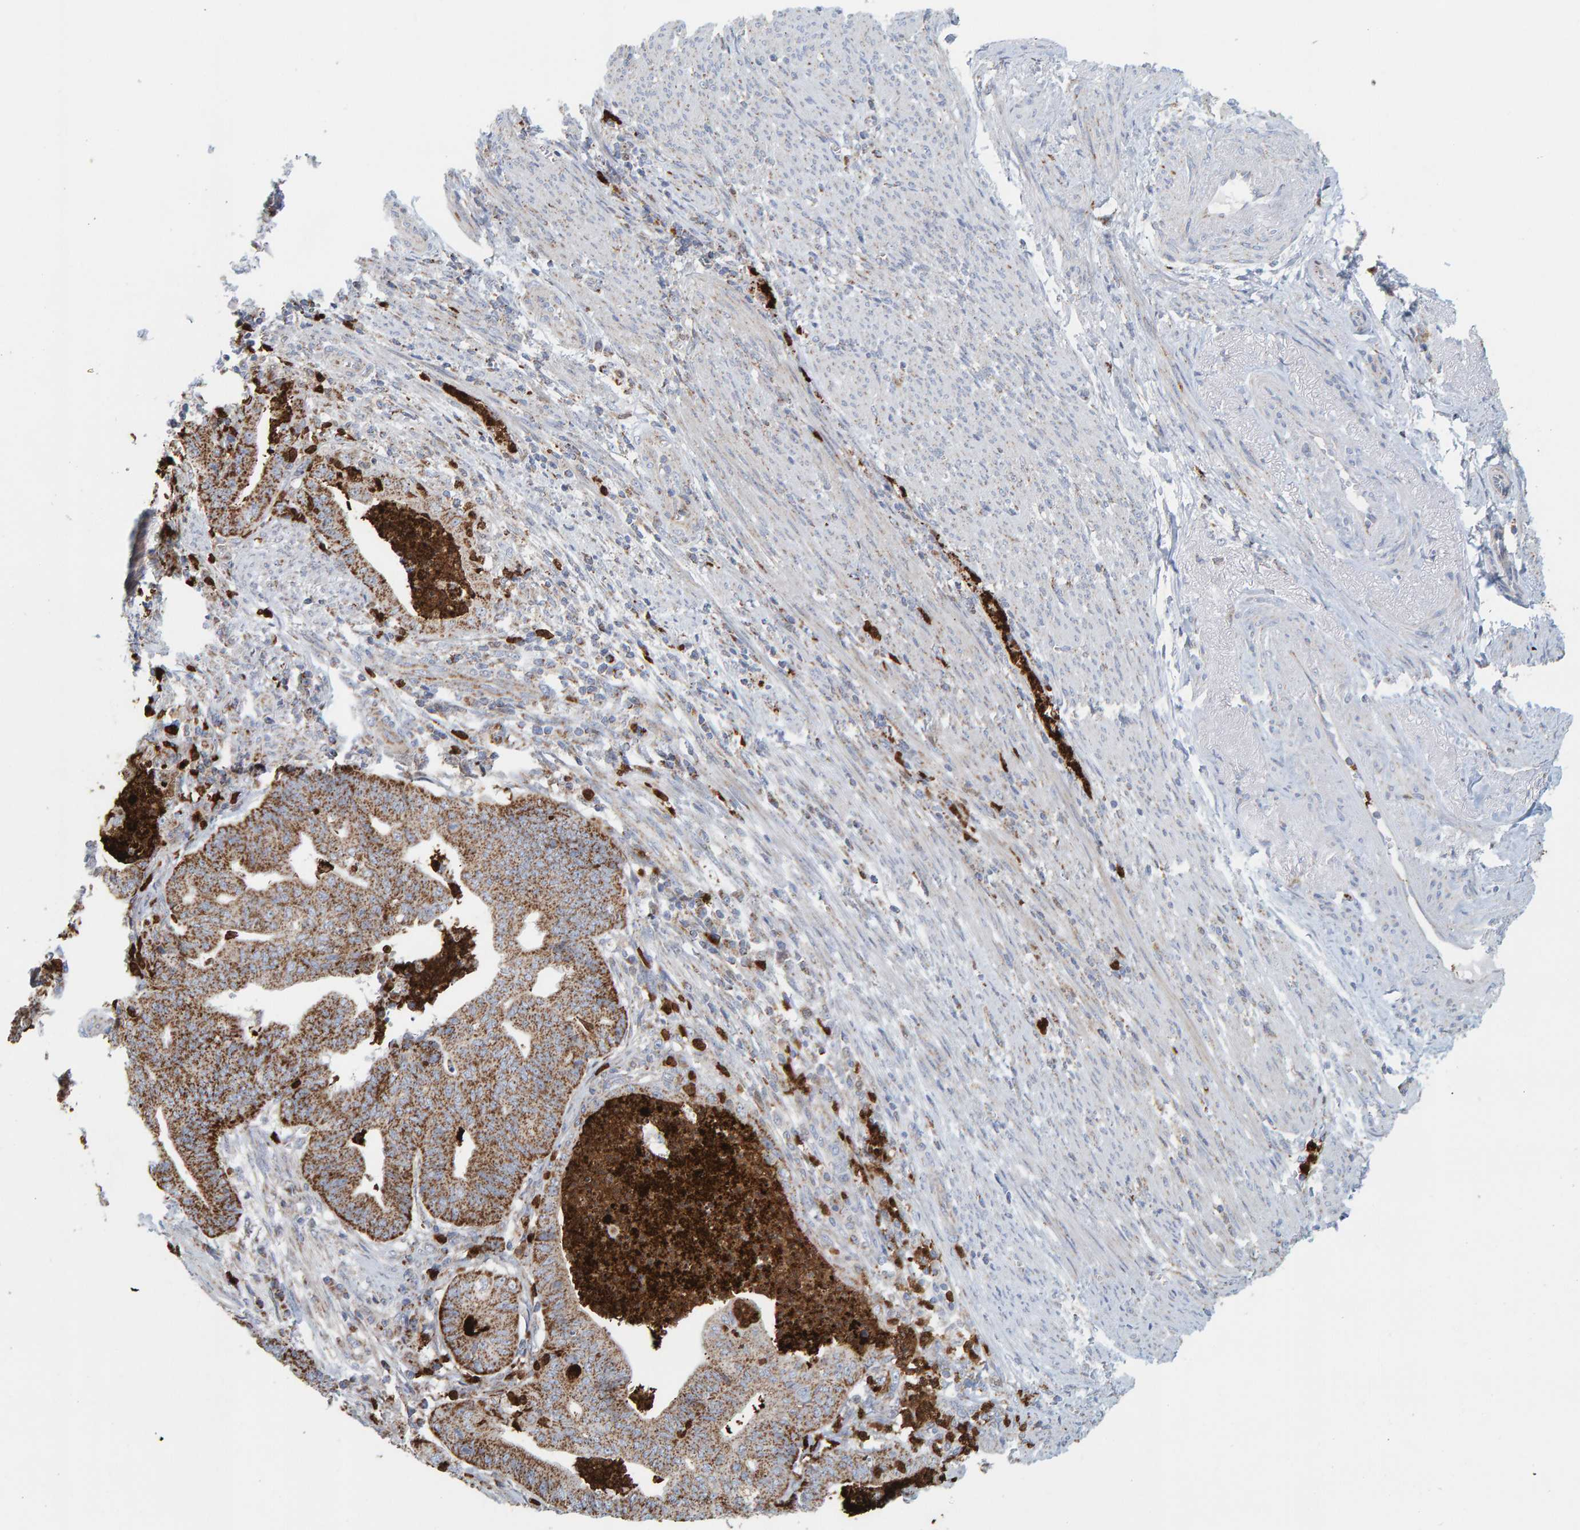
{"staining": {"intensity": "strong", "quantity": ">75%", "location": "cytoplasmic/membranous"}, "tissue": "endometrial cancer", "cell_type": "Tumor cells", "image_type": "cancer", "snomed": [{"axis": "morphology", "description": "Polyp, NOS"}, {"axis": "morphology", "description": "Adenocarcinoma, NOS"}, {"axis": "morphology", "description": "Adenoma, NOS"}, {"axis": "topography", "description": "Endometrium"}], "caption": "The immunohistochemical stain labels strong cytoplasmic/membranous positivity in tumor cells of endometrial cancer (polyp) tissue.", "gene": "B9D1", "patient": {"sex": "female", "age": 79}}